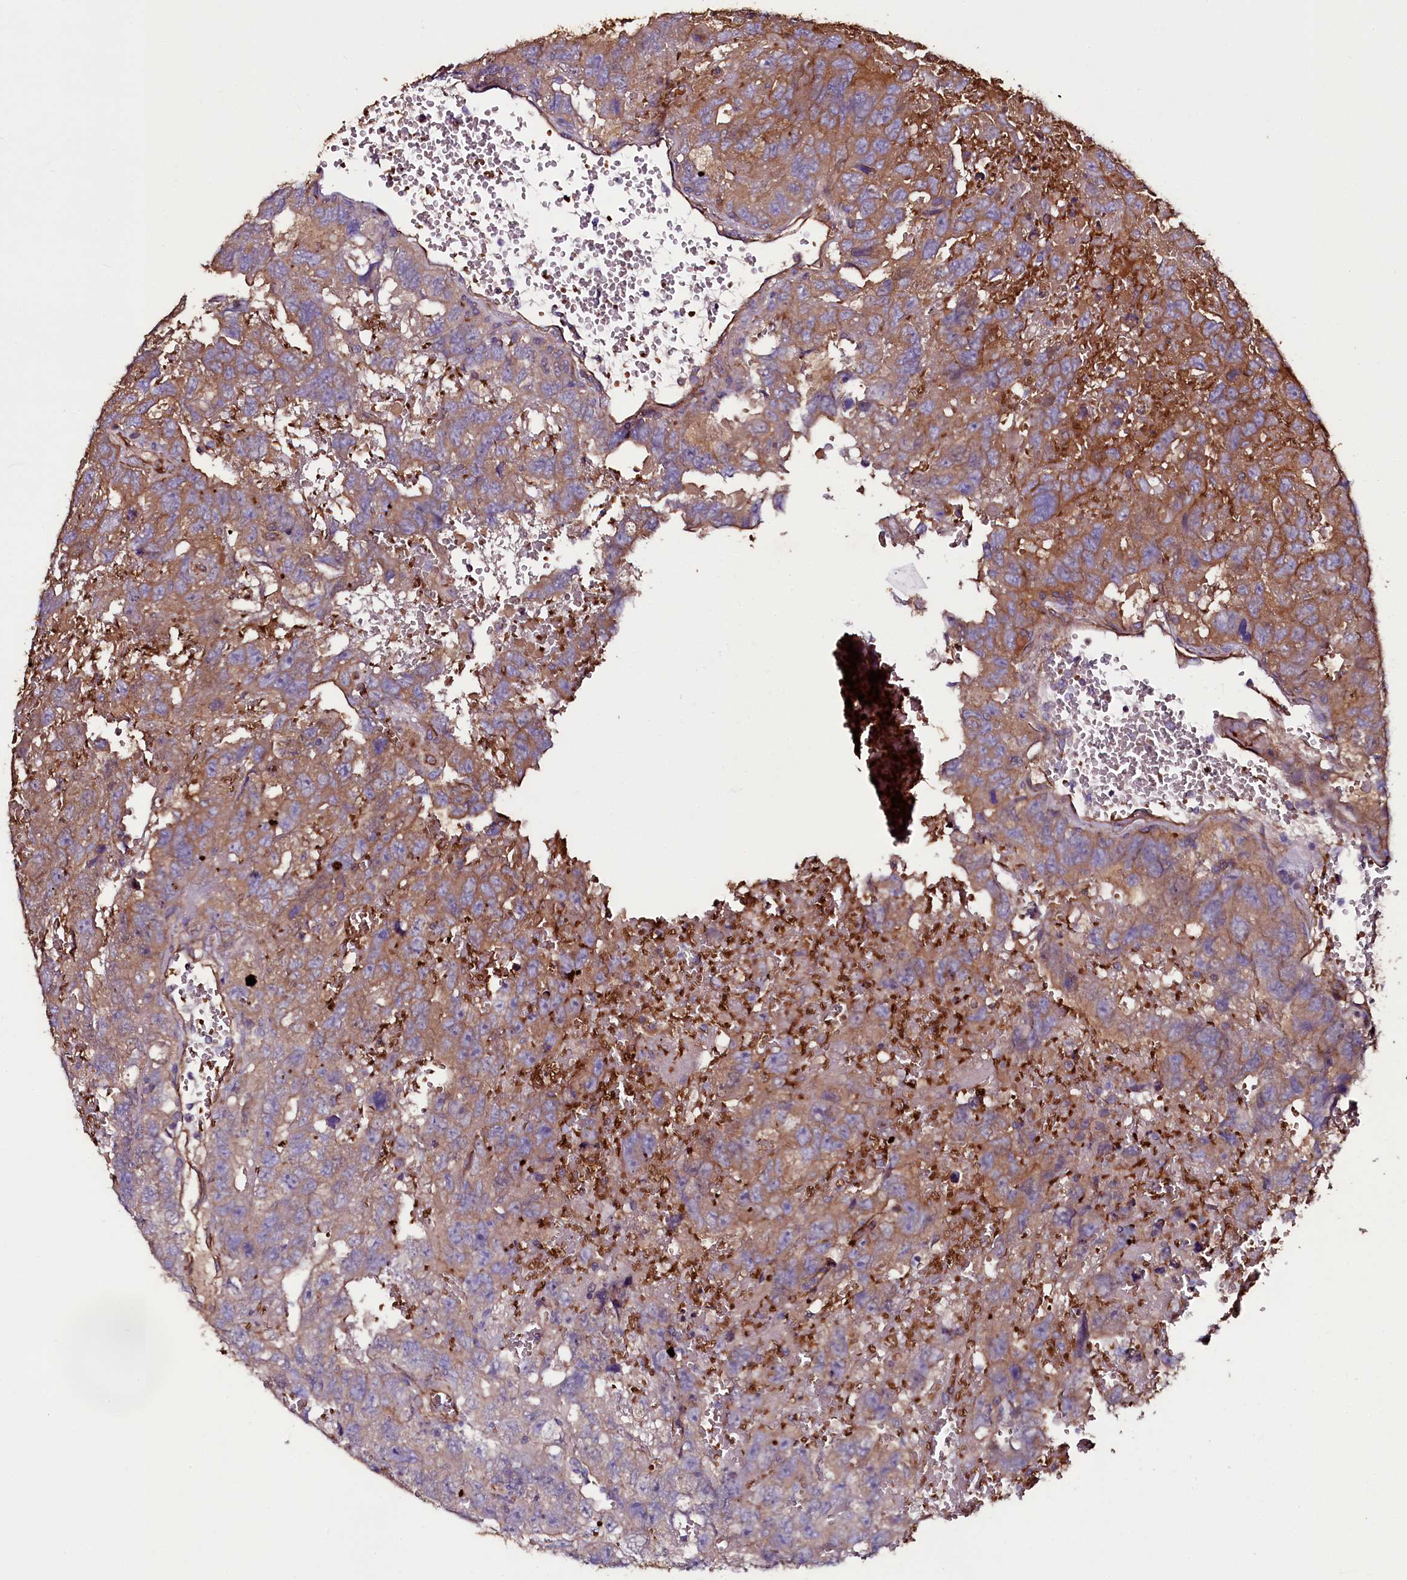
{"staining": {"intensity": "moderate", "quantity": ">75%", "location": "cytoplasmic/membranous"}, "tissue": "testis cancer", "cell_type": "Tumor cells", "image_type": "cancer", "snomed": [{"axis": "morphology", "description": "Carcinoma, Embryonal, NOS"}, {"axis": "topography", "description": "Testis"}], "caption": "Moderate cytoplasmic/membranous expression for a protein is present in about >75% of tumor cells of testis cancer using immunohistochemistry.", "gene": "MEX3C", "patient": {"sex": "male", "age": 45}}